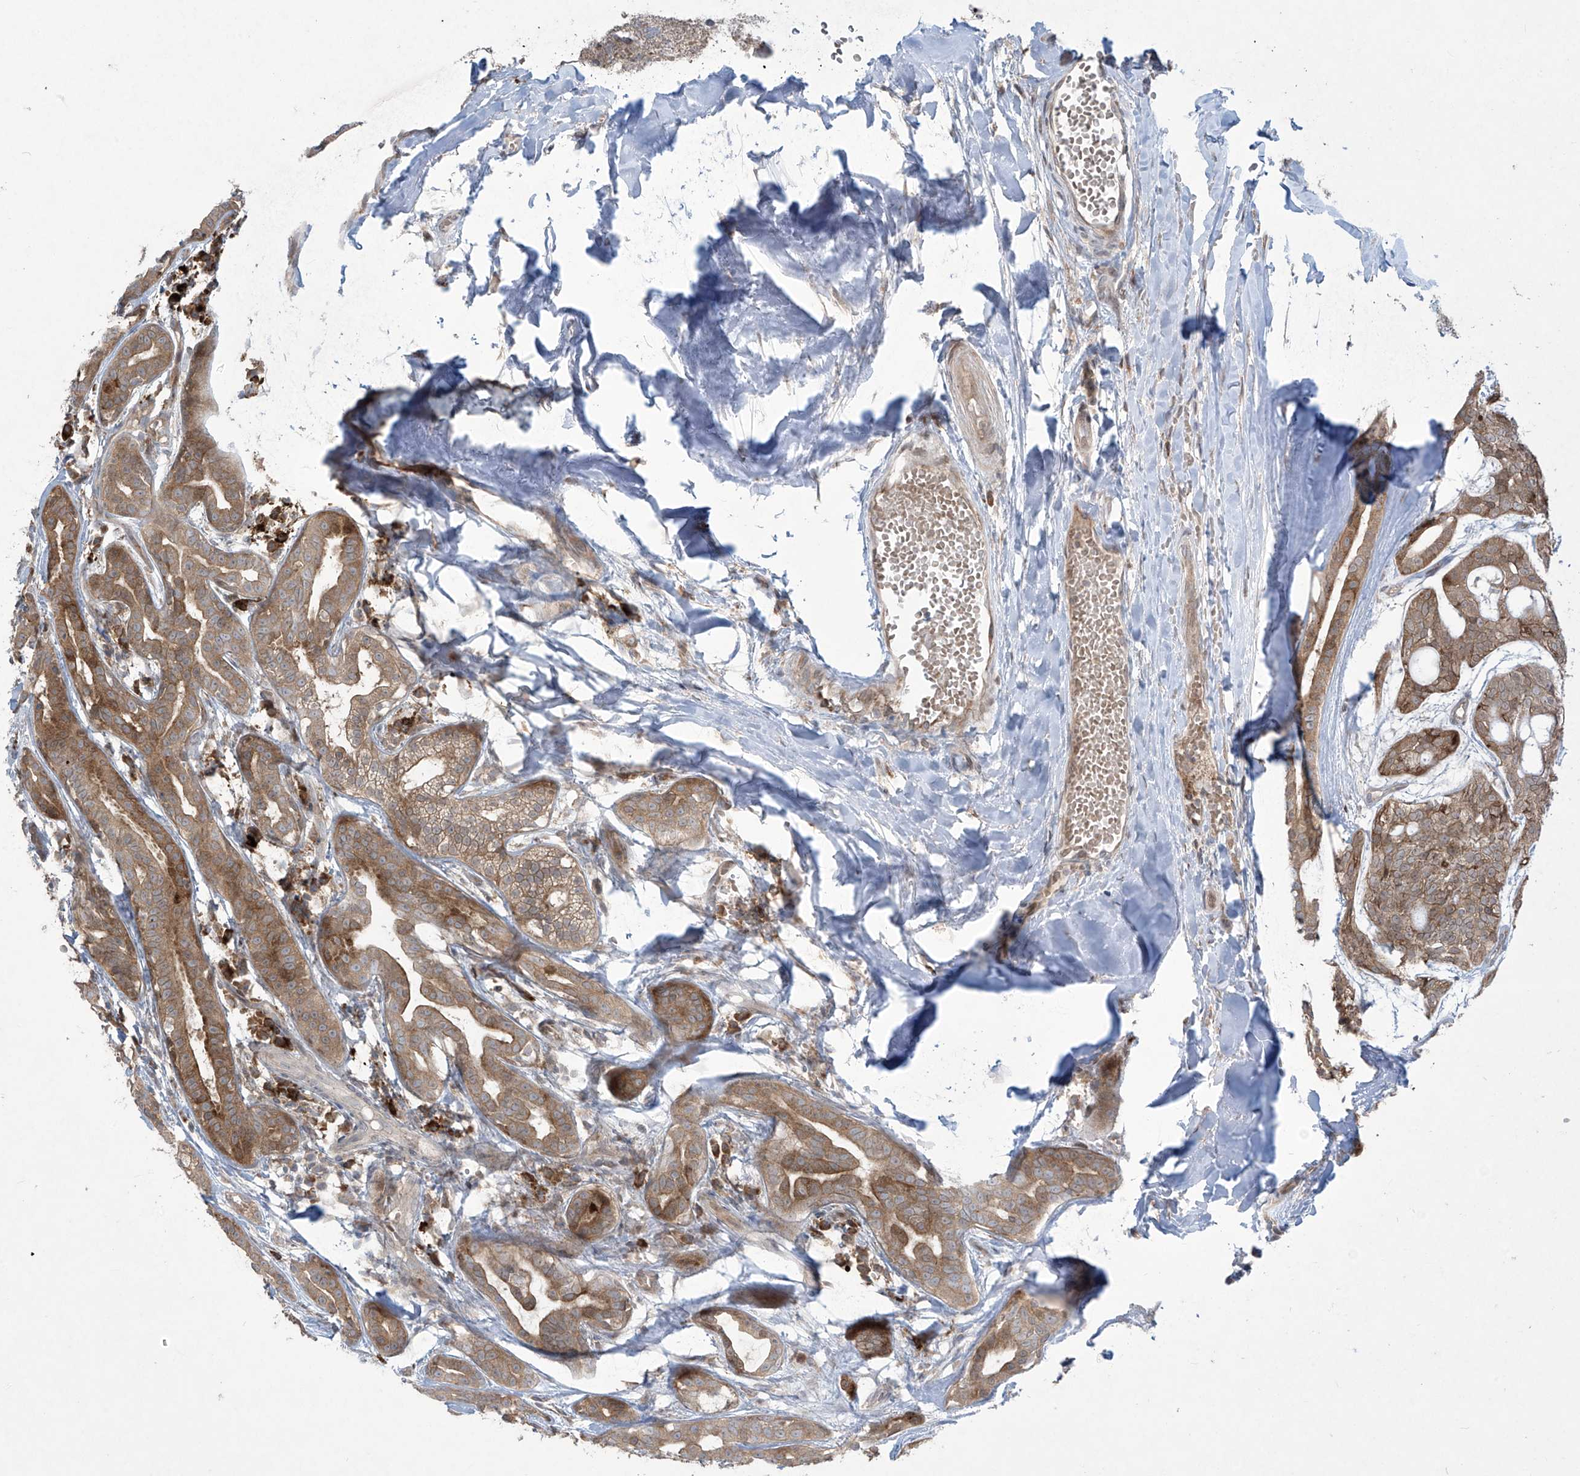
{"staining": {"intensity": "moderate", "quantity": ">75%", "location": "cytoplasmic/membranous"}, "tissue": "head and neck cancer", "cell_type": "Tumor cells", "image_type": "cancer", "snomed": [{"axis": "morphology", "description": "Adenocarcinoma, NOS"}, {"axis": "topography", "description": "Head-Neck"}], "caption": "Immunohistochemistry (IHC) micrograph of neoplastic tissue: human adenocarcinoma (head and neck) stained using immunohistochemistry (IHC) demonstrates medium levels of moderate protein expression localized specifically in the cytoplasmic/membranous of tumor cells, appearing as a cytoplasmic/membranous brown color.", "gene": "PPAT", "patient": {"sex": "male", "age": 66}}